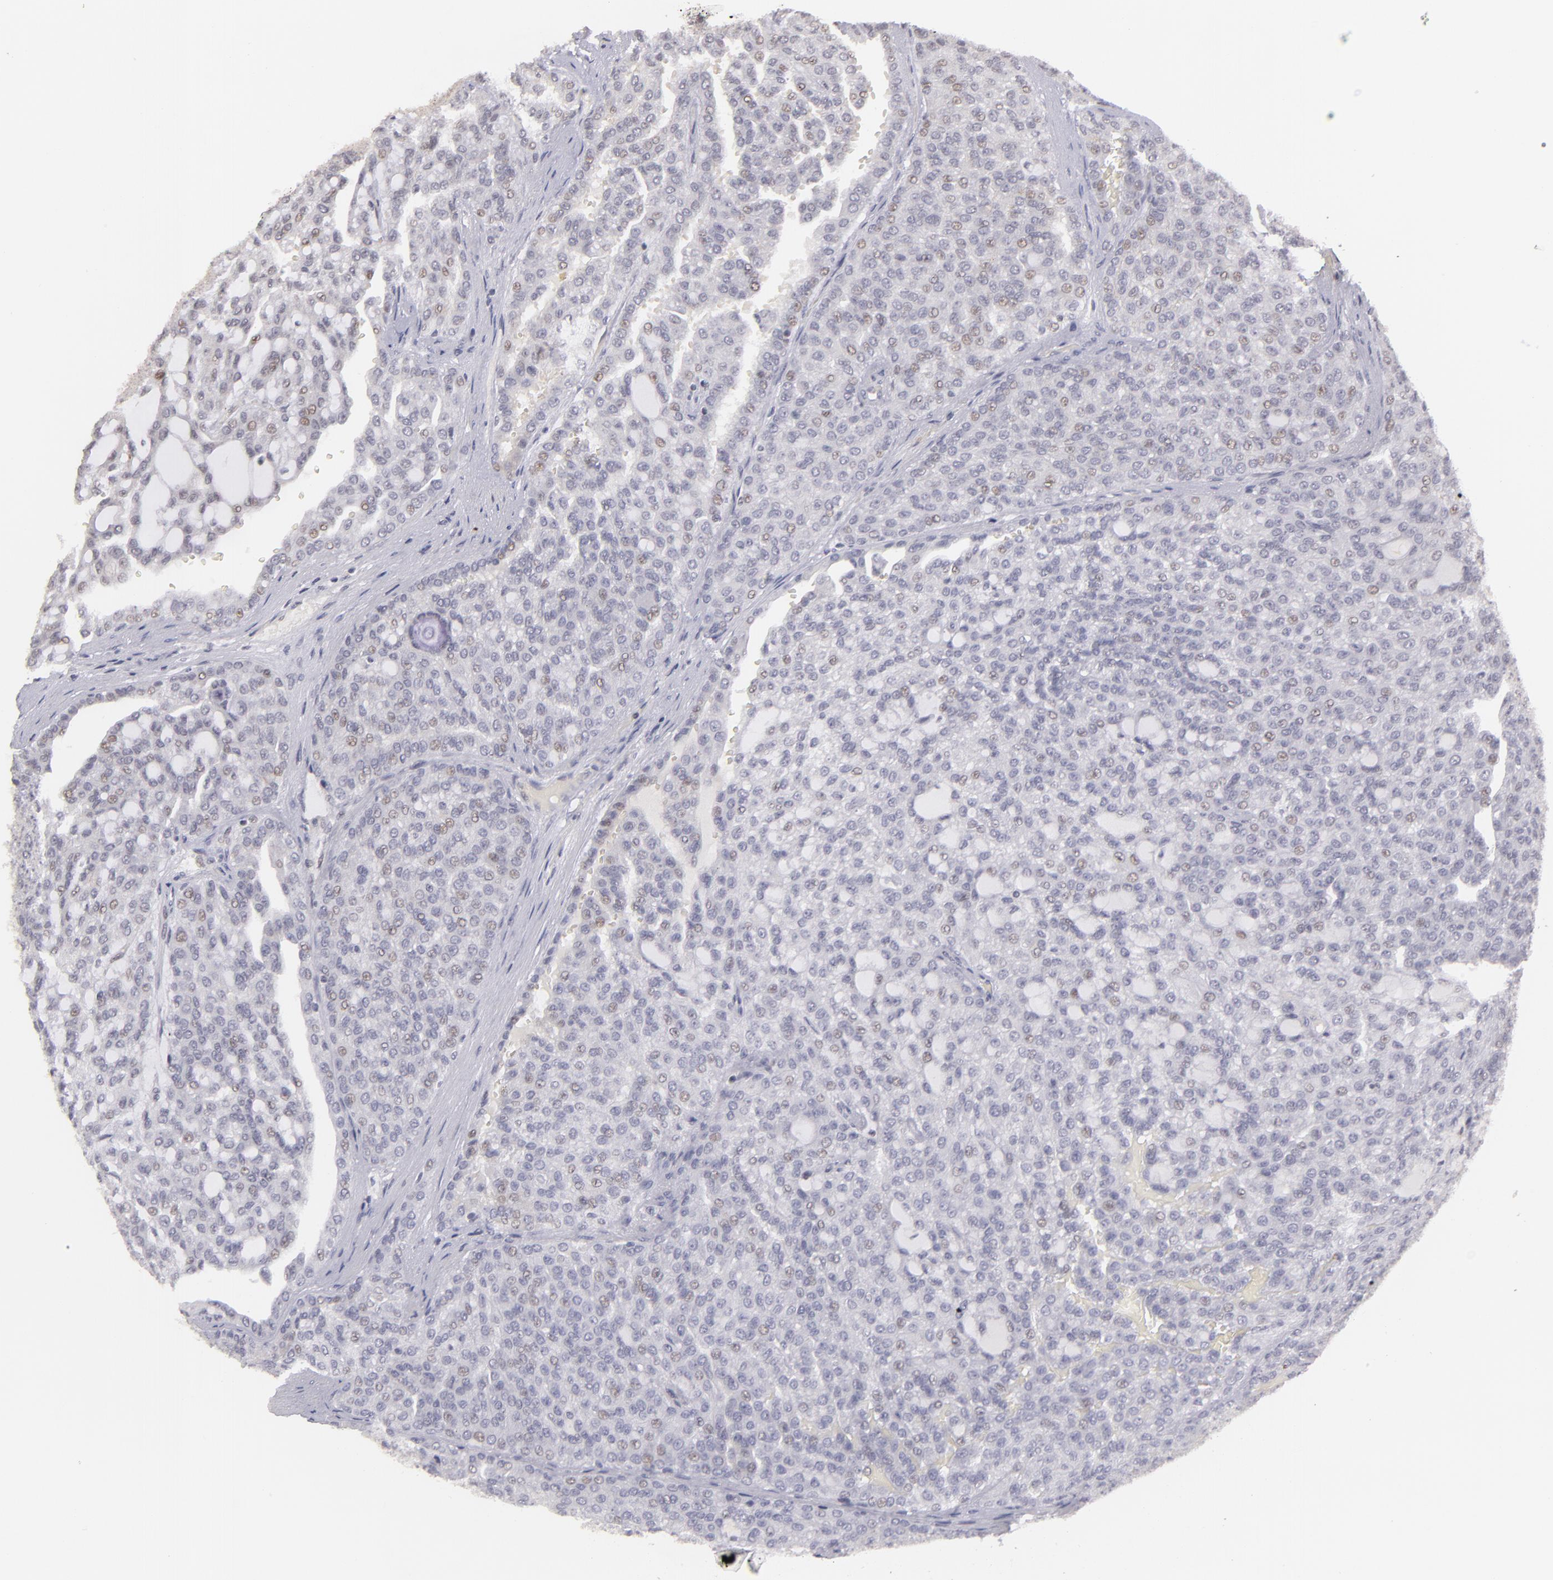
{"staining": {"intensity": "weak", "quantity": "<25%", "location": "nuclear"}, "tissue": "renal cancer", "cell_type": "Tumor cells", "image_type": "cancer", "snomed": [{"axis": "morphology", "description": "Adenocarcinoma, NOS"}, {"axis": "topography", "description": "Kidney"}], "caption": "This histopathology image is of renal cancer (adenocarcinoma) stained with immunohistochemistry to label a protein in brown with the nuclei are counter-stained blue. There is no expression in tumor cells.", "gene": "RARB", "patient": {"sex": "male", "age": 63}}